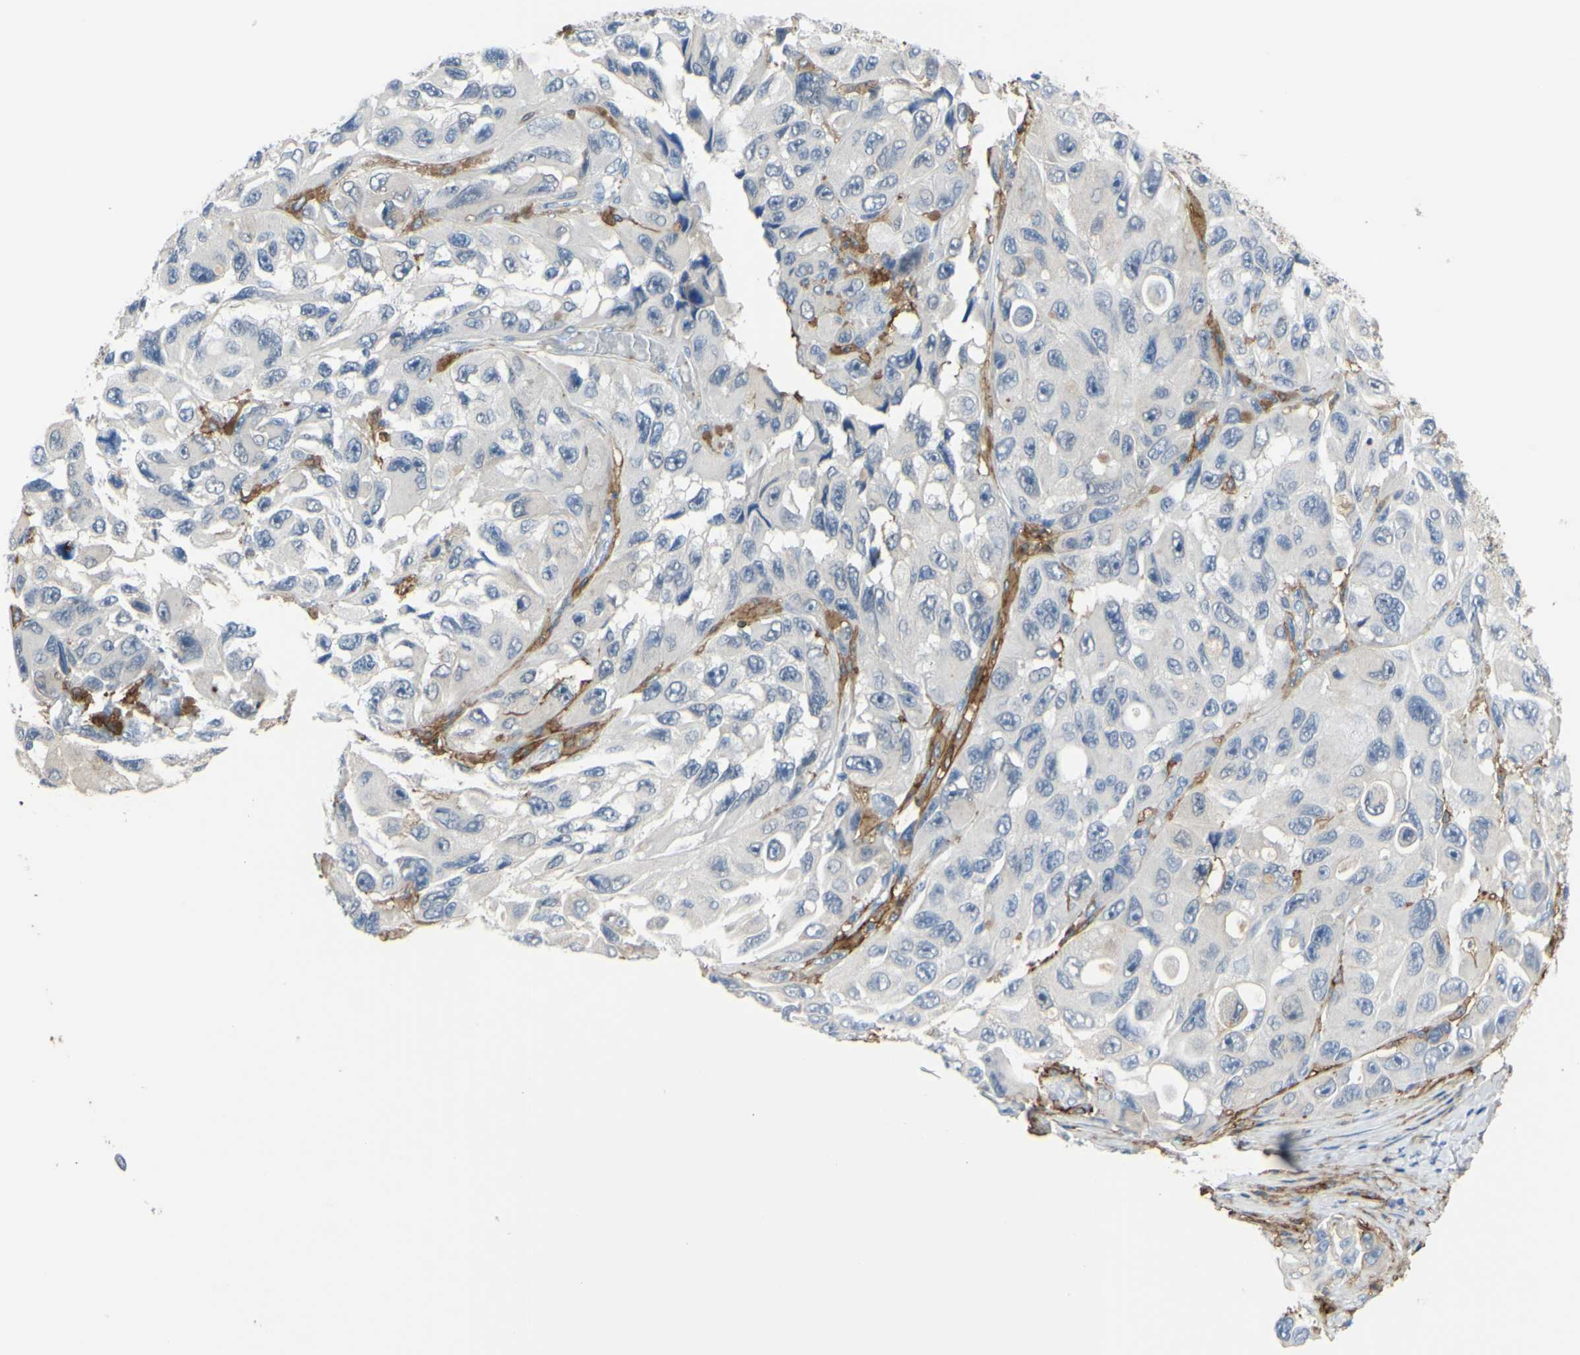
{"staining": {"intensity": "negative", "quantity": "none", "location": "none"}, "tissue": "melanoma", "cell_type": "Tumor cells", "image_type": "cancer", "snomed": [{"axis": "morphology", "description": "Malignant melanoma, NOS"}, {"axis": "topography", "description": "Skin"}], "caption": "IHC image of neoplastic tissue: human malignant melanoma stained with DAB displays no significant protein positivity in tumor cells.", "gene": "FCGR2A", "patient": {"sex": "female", "age": 73}}